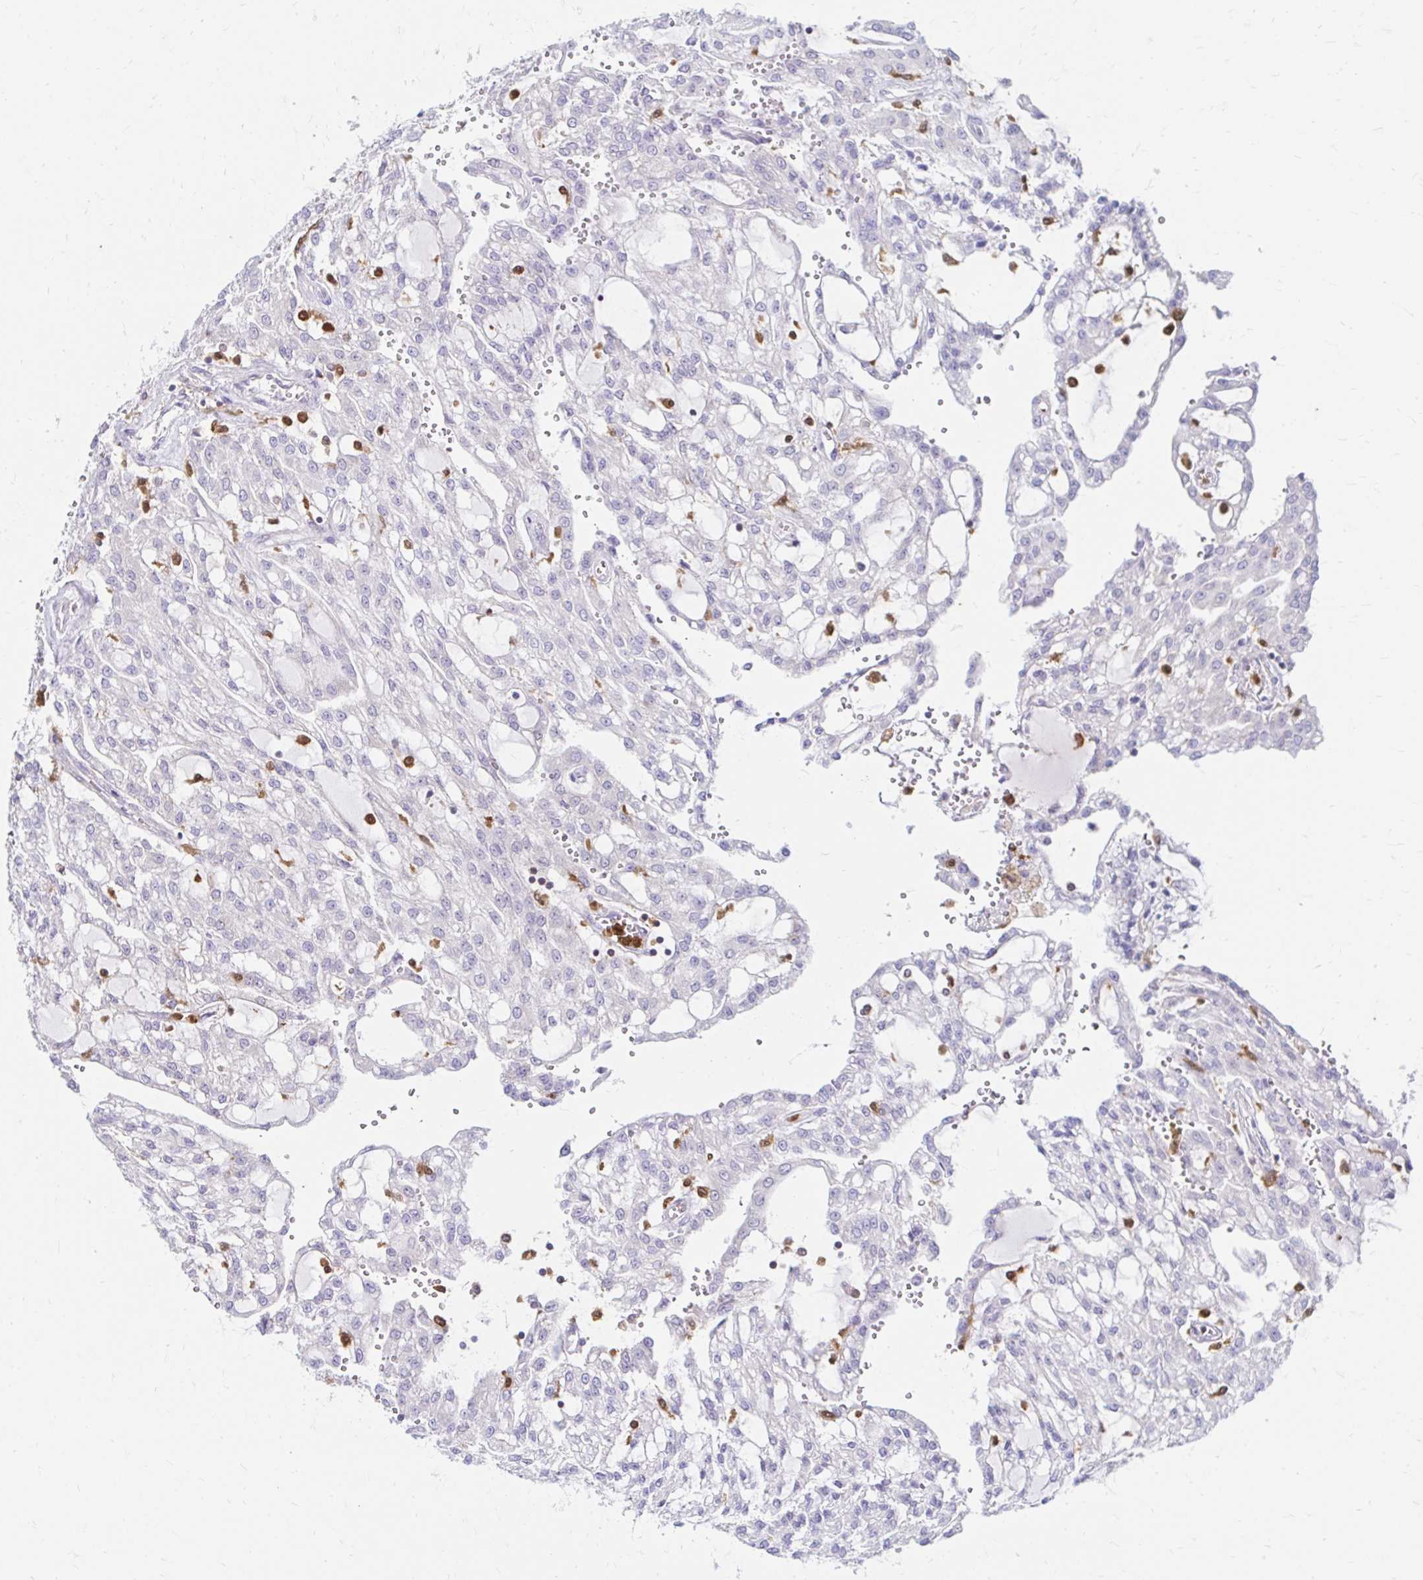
{"staining": {"intensity": "negative", "quantity": "none", "location": "none"}, "tissue": "renal cancer", "cell_type": "Tumor cells", "image_type": "cancer", "snomed": [{"axis": "morphology", "description": "Adenocarcinoma, NOS"}, {"axis": "topography", "description": "Kidney"}], "caption": "This is an immunohistochemistry micrograph of renal cancer (adenocarcinoma). There is no expression in tumor cells.", "gene": "PYCARD", "patient": {"sex": "male", "age": 63}}